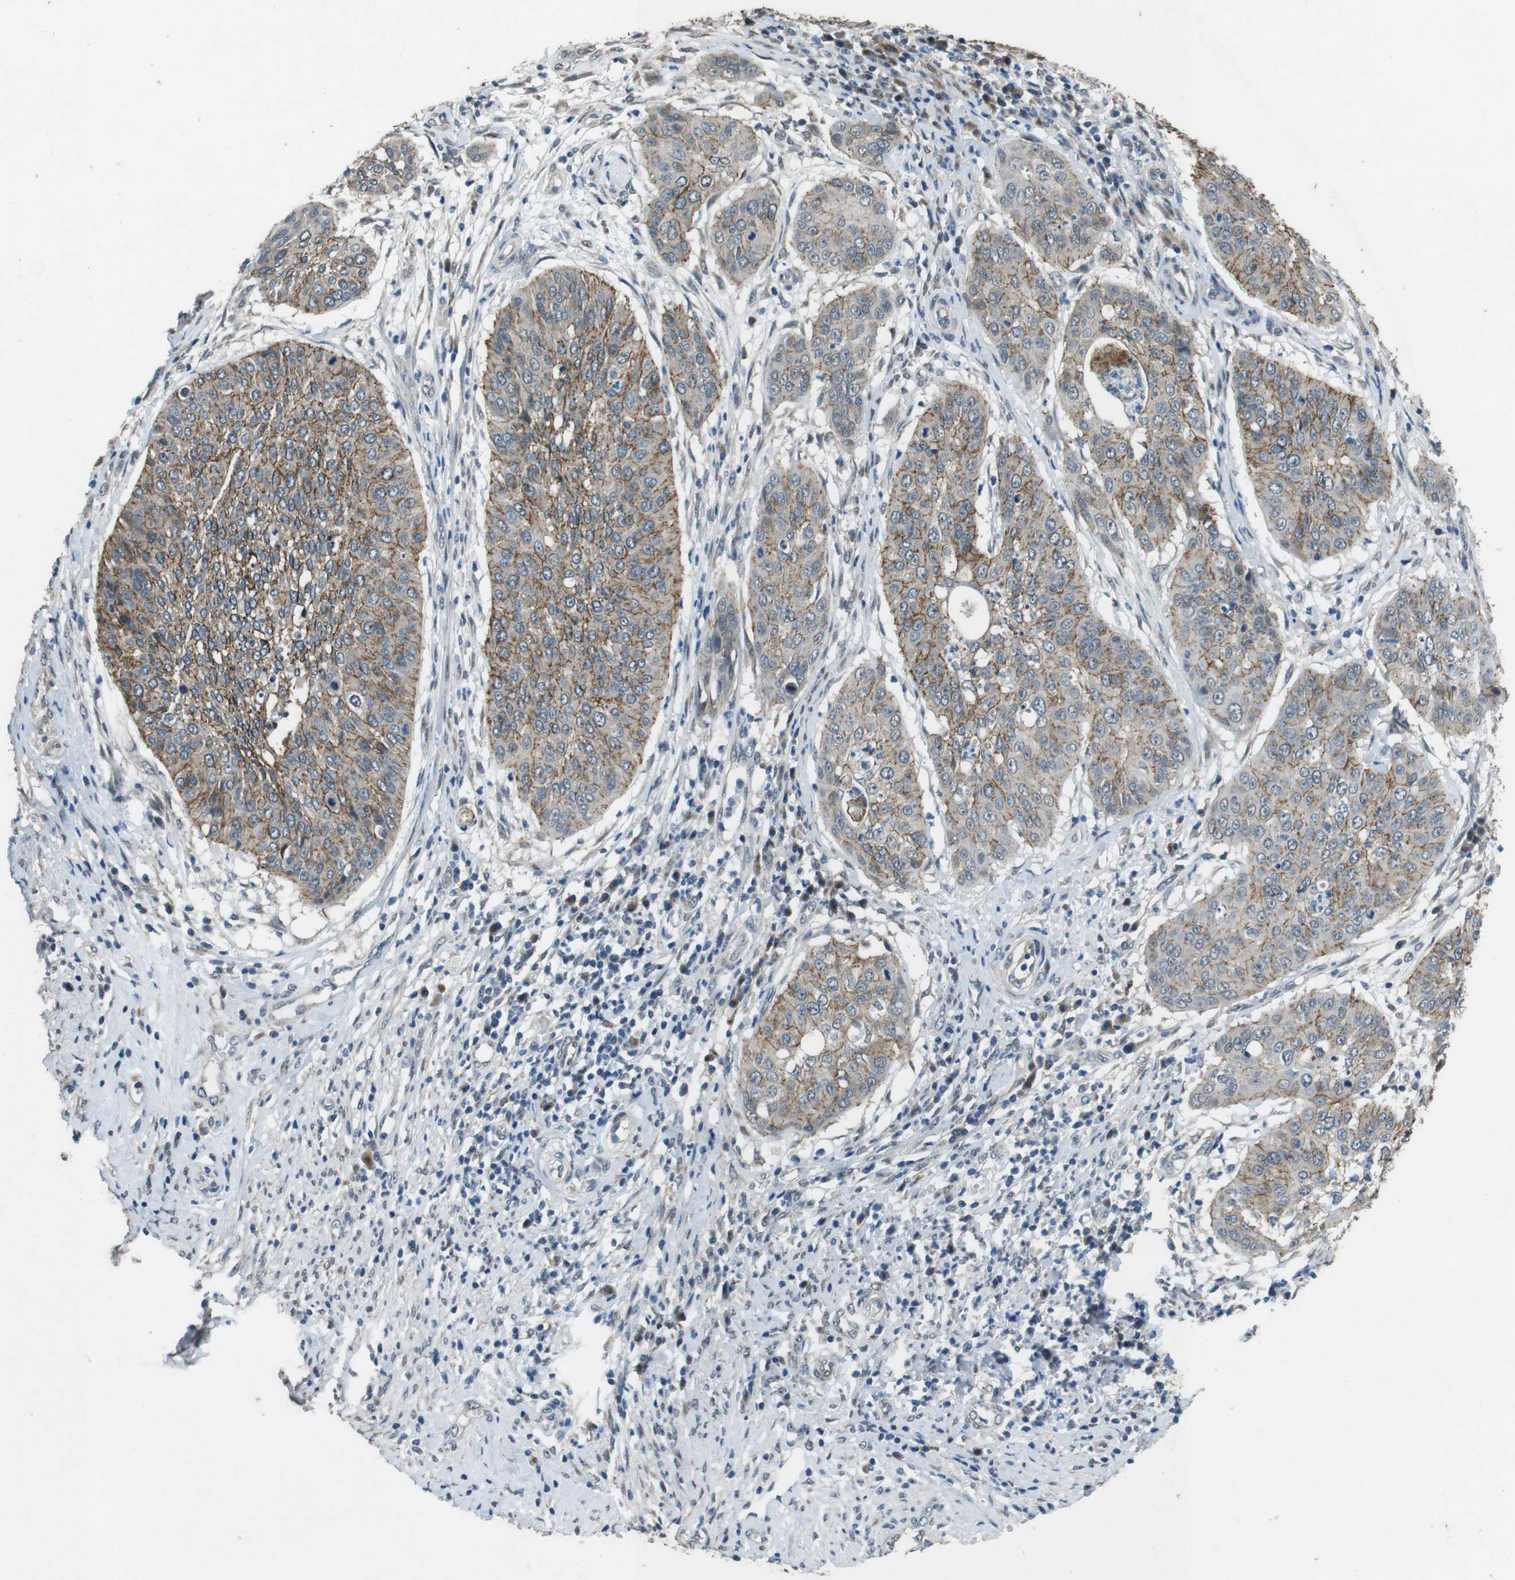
{"staining": {"intensity": "moderate", "quantity": ">75%", "location": "cytoplasmic/membranous"}, "tissue": "cervical cancer", "cell_type": "Tumor cells", "image_type": "cancer", "snomed": [{"axis": "morphology", "description": "Normal tissue, NOS"}, {"axis": "morphology", "description": "Squamous cell carcinoma, NOS"}, {"axis": "topography", "description": "Cervix"}], "caption": "About >75% of tumor cells in human cervical squamous cell carcinoma display moderate cytoplasmic/membranous protein staining as visualized by brown immunohistochemical staining.", "gene": "CLDN7", "patient": {"sex": "female", "age": 39}}